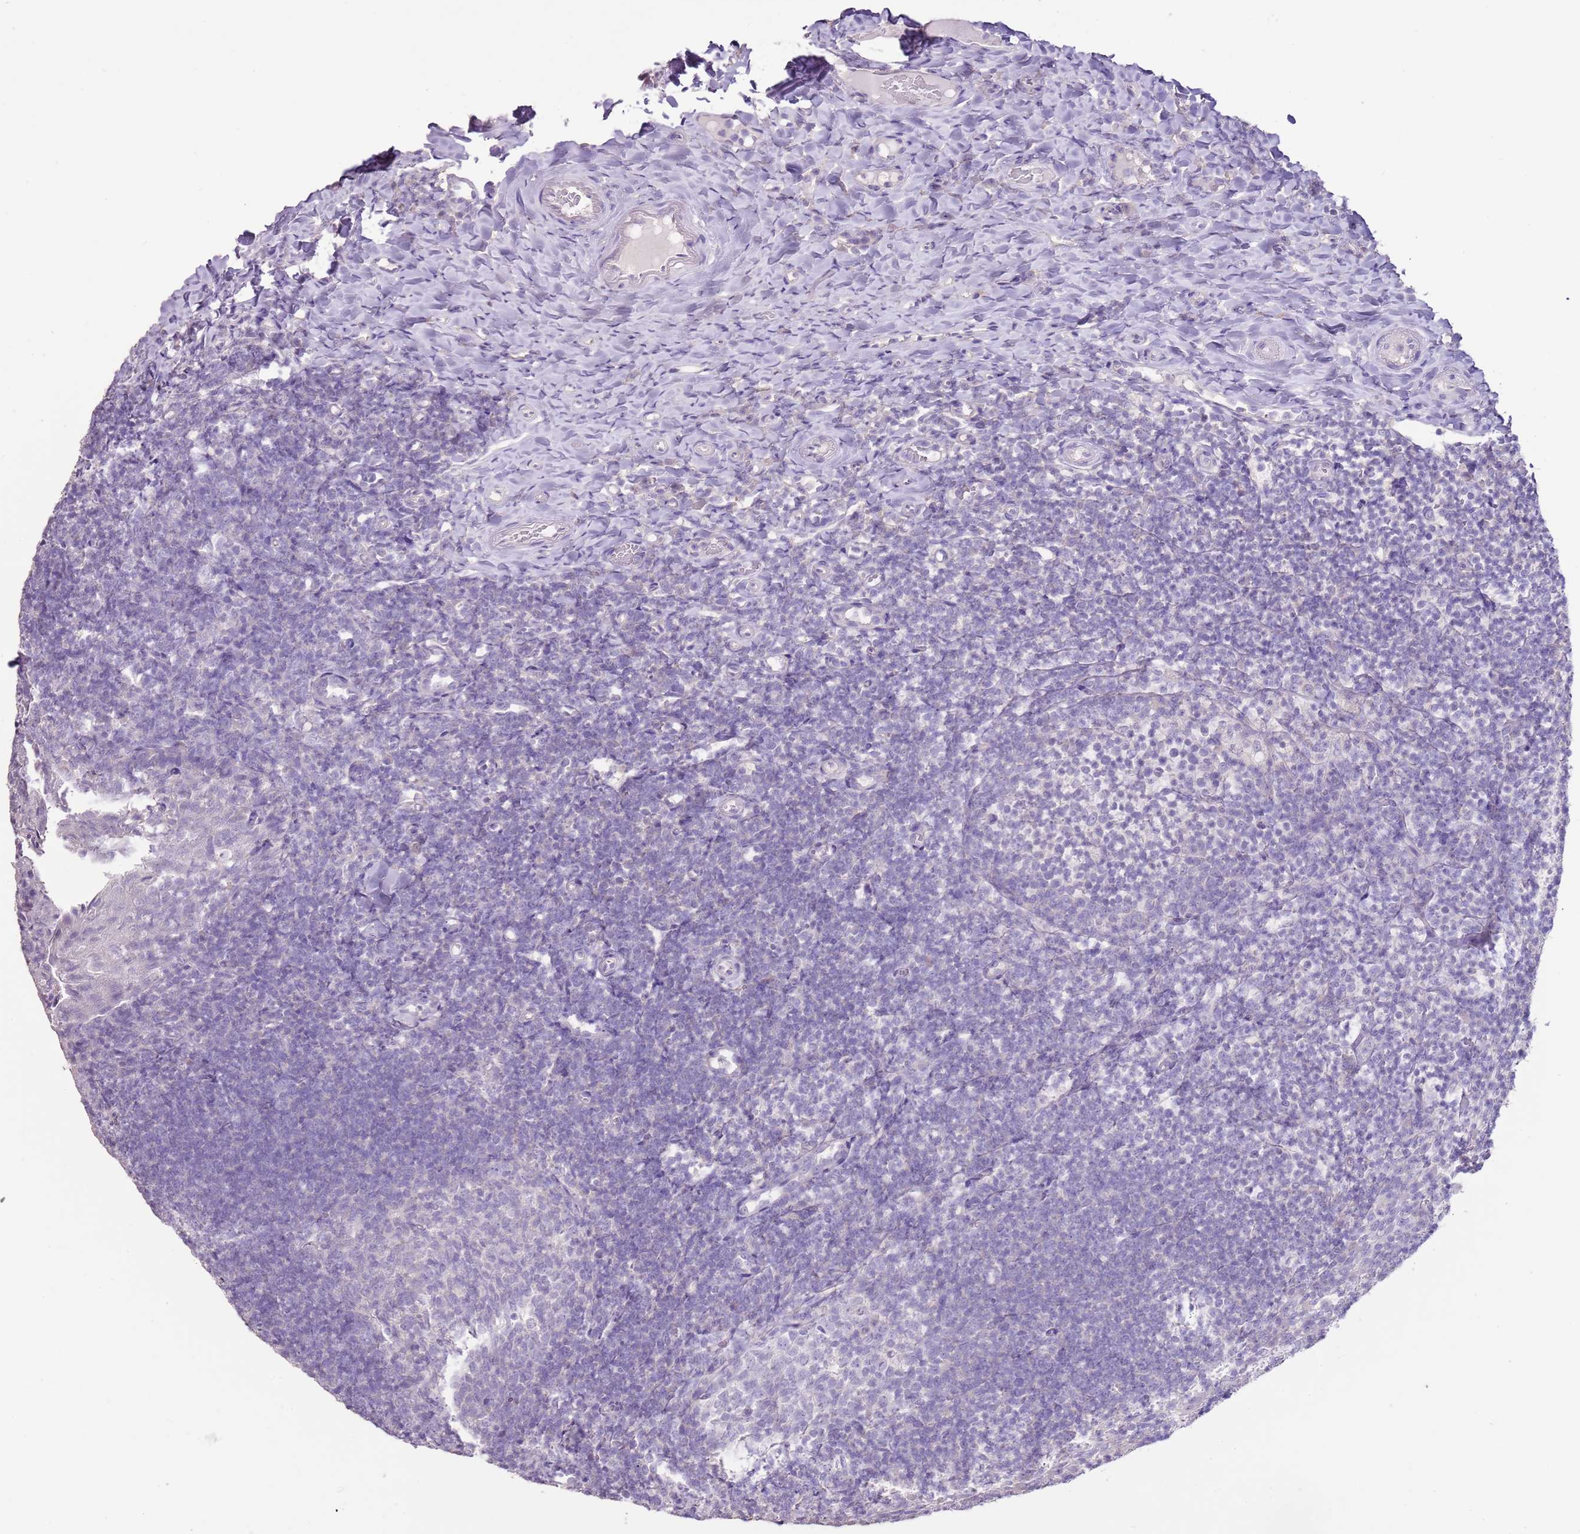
{"staining": {"intensity": "negative", "quantity": "none", "location": "none"}, "tissue": "tonsil", "cell_type": "Germinal center cells", "image_type": "normal", "snomed": [{"axis": "morphology", "description": "Normal tissue, NOS"}, {"axis": "topography", "description": "Tonsil"}], "caption": "Human tonsil stained for a protein using immunohistochemistry (IHC) exhibits no positivity in germinal center cells.", "gene": "BLOC1S2", "patient": {"sex": "female", "age": 10}}